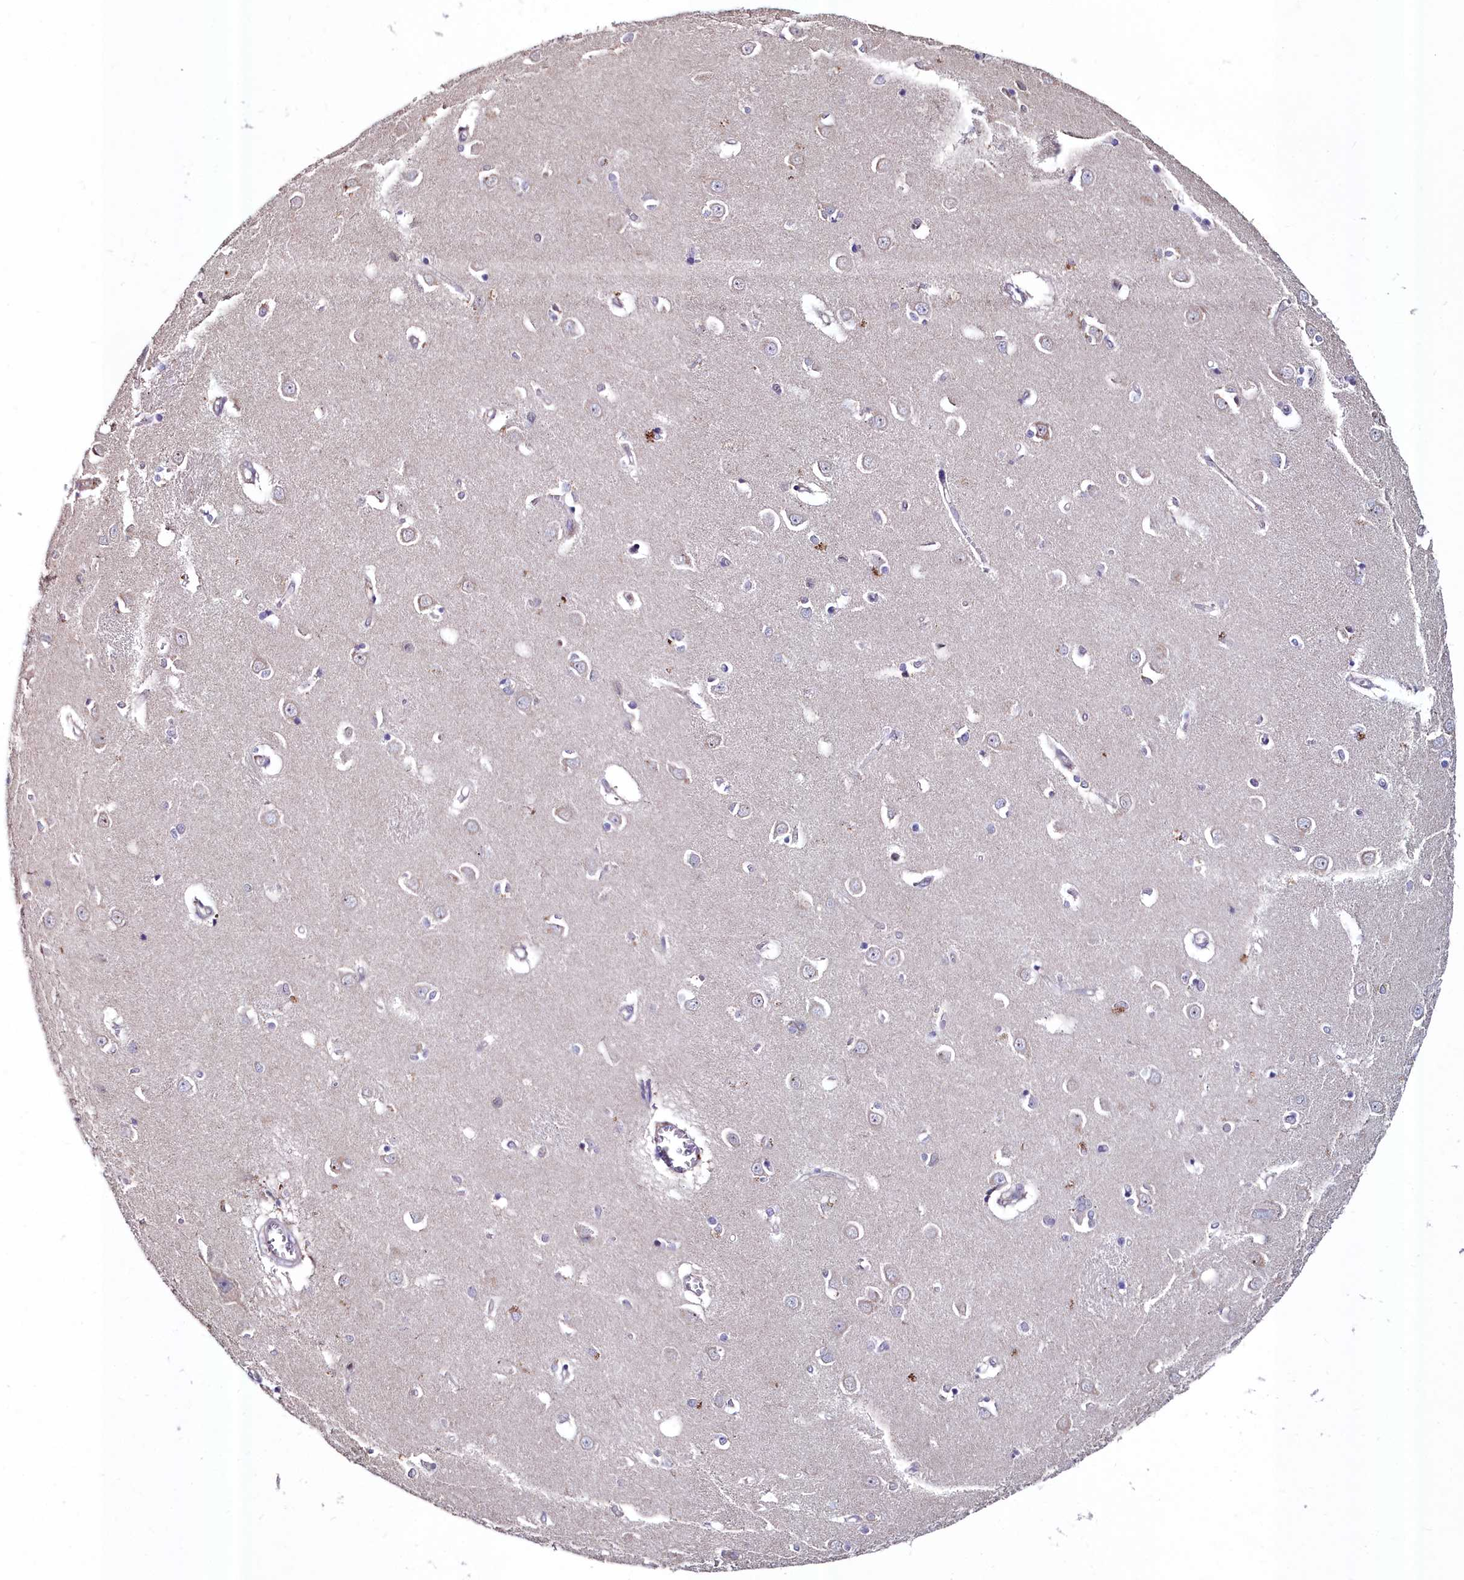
{"staining": {"intensity": "moderate", "quantity": "<25%", "location": "cytoplasmic/membranous"}, "tissue": "caudate", "cell_type": "Glial cells", "image_type": "normal", "snomed": [{"axis": "morphology", "description": "Normal tissue, NOS"}, {"axis": "topography", "description": "Lateral ventricle wall"}], "caption": "Benign caudate exhibits moderate cytoplasmic/membranous expression in about <25% of glial cells.", "gene": "AMBRA1", "patient": {"sex": "male", "age": 37}}